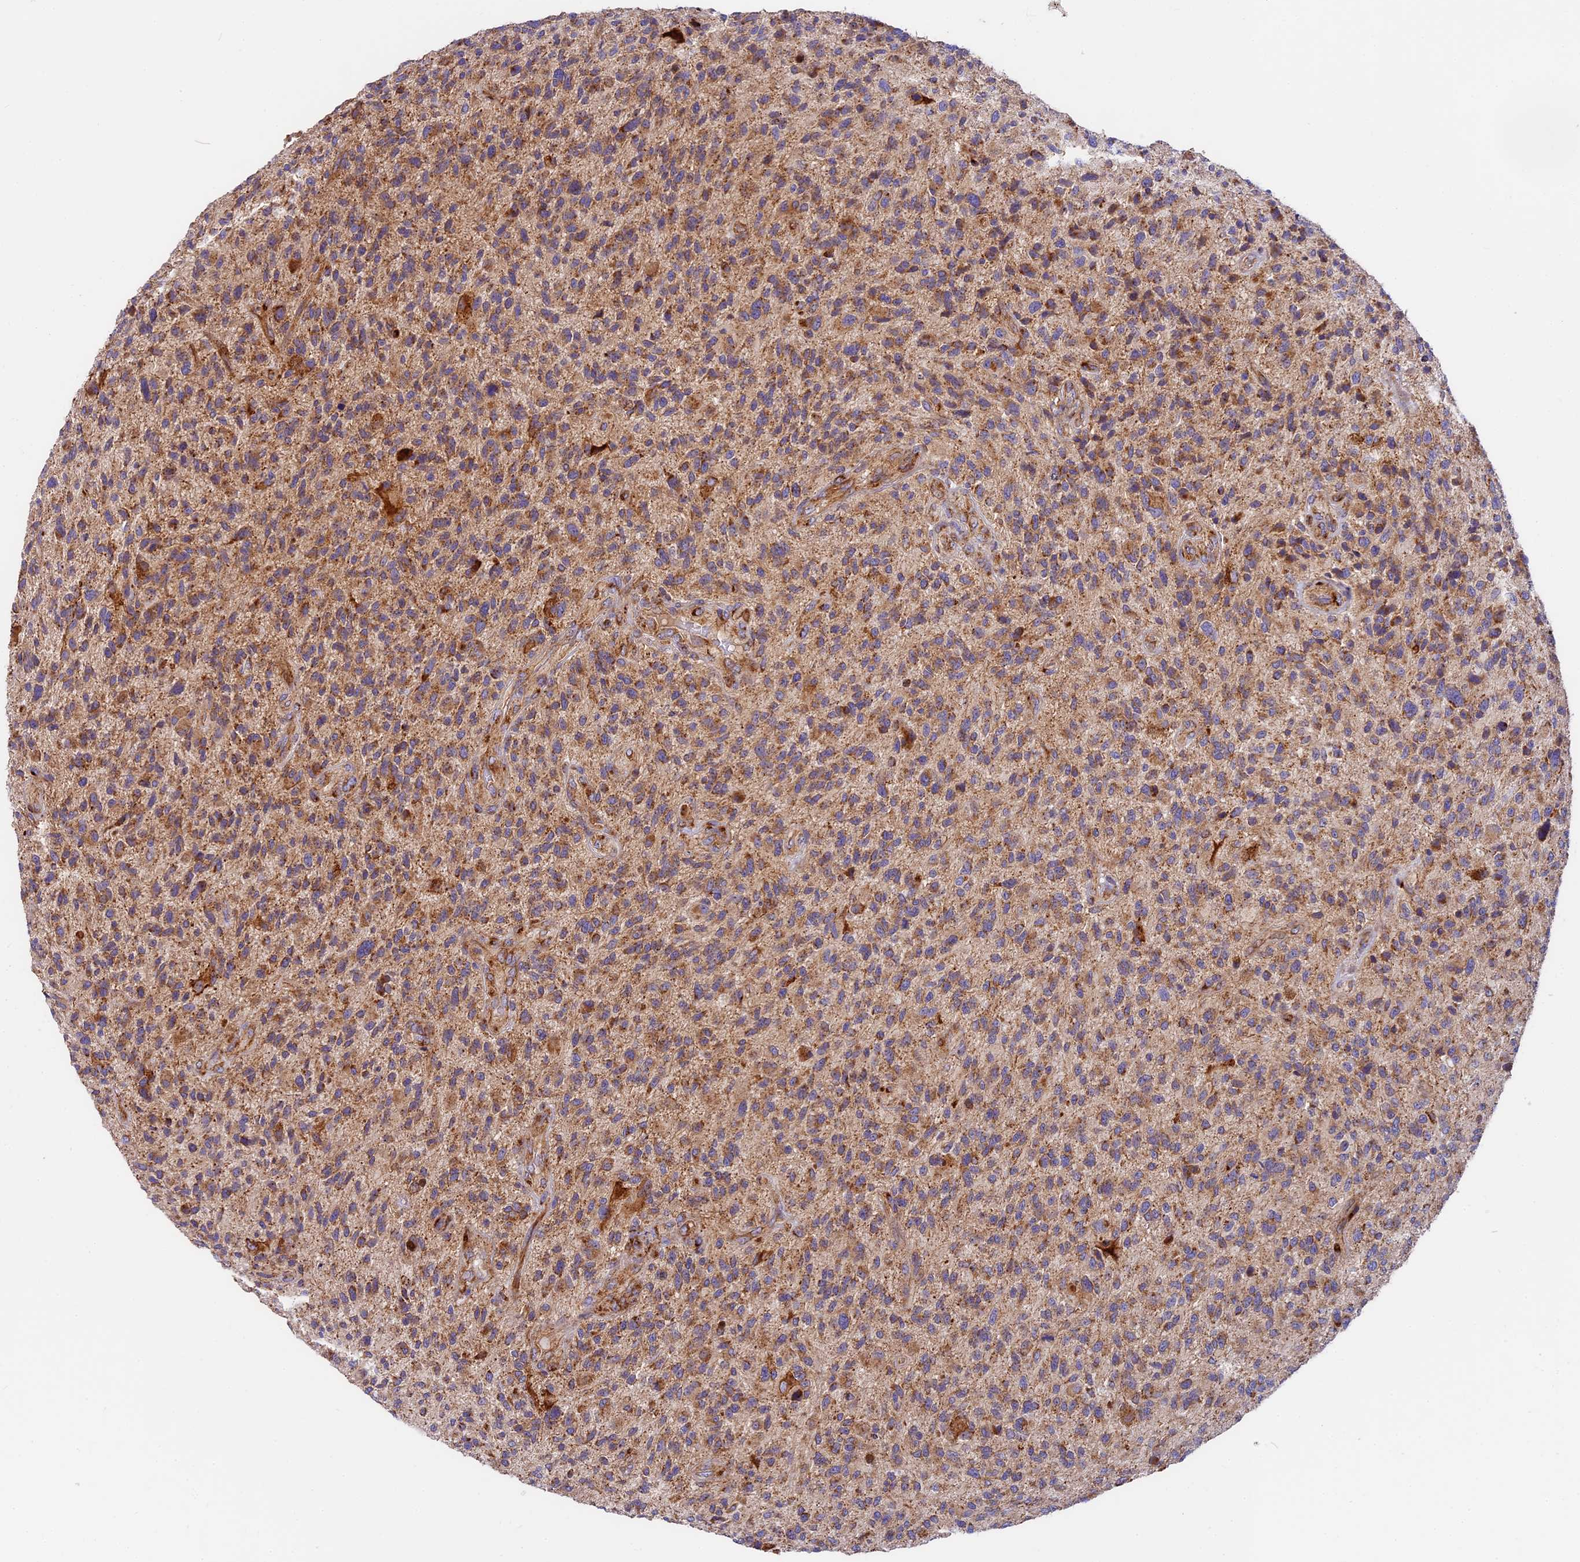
{"staining": {"intensity": "moderate", "quantity": ">75%", "location": "cytoplasmic/membranous"}, "tissue": "glioma", "cell_type": "Tumor cells", "image_type": "cancer", "snomed": [{"axis": "morphology", "description": "Glioma, malignant, High grade"}, {"axis": "topography", "description": "Brain"}], "caption": "DAB (3,3'-diaminobenzidine) immunohistochemical staining of malignant glioma (high-grade) reveals moderate cytoplasmic/membranous protein staining in about >75% of tumor cells.", "gene": "MRAS", "patient": {"sex": "male", "age": 47}}